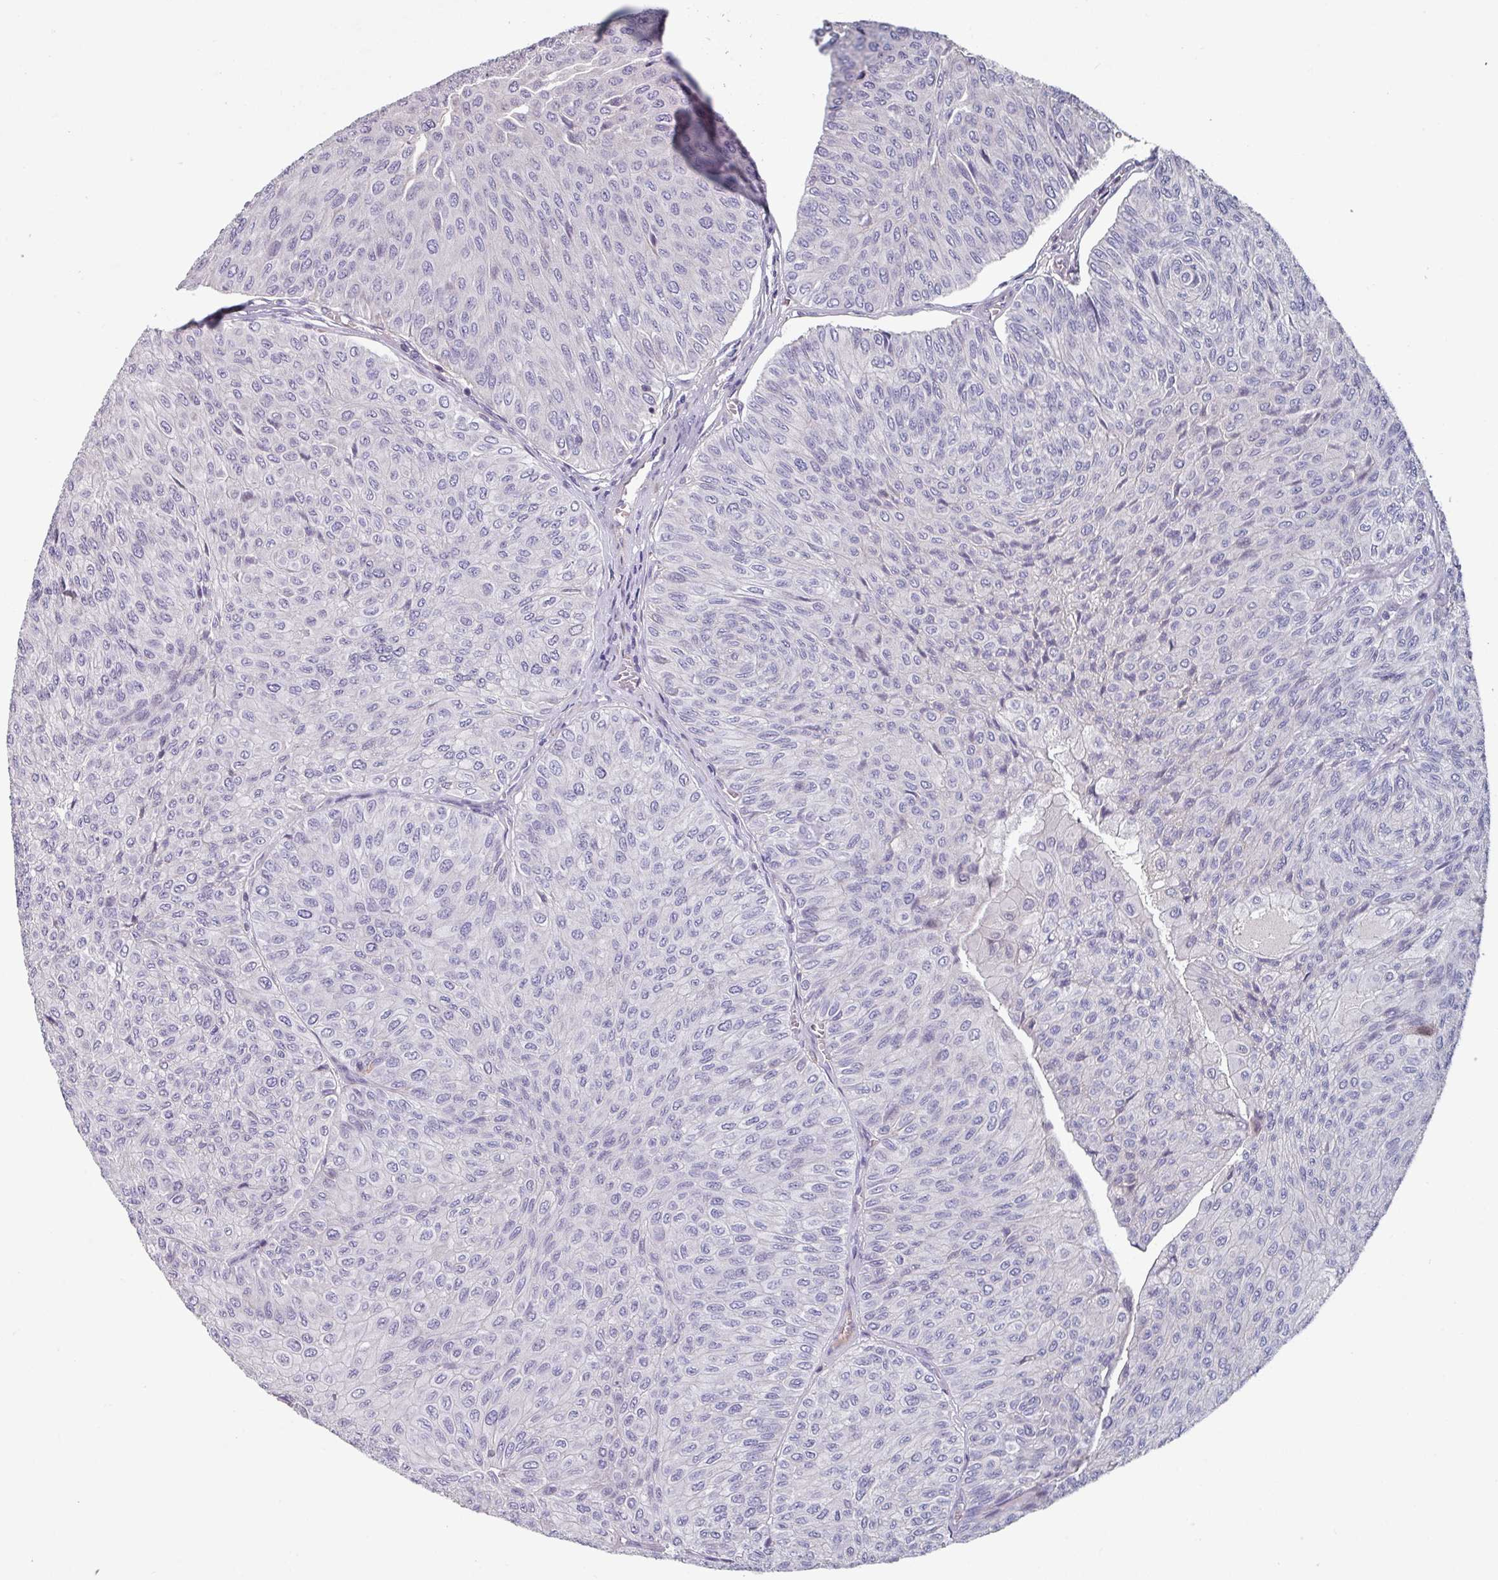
{"staining": {"intensity": "negative", "quantity": "none", "location": "none"}, "tissue": "urothelial cancer", "cell_type": "Tumor cells", "image_type": "cancer", "snomed": [{"axis": "morphology", "description": "Urothelial carcinoma, NOS"}, {"axis": "topography", "description": "Urinary bladder"}], "caption": "The micrograph reveals no significant positivity in tumor cells of urothelial cancer.", "gene": "TMEM132A", "patient": {"sex": "male", "age": 59}}